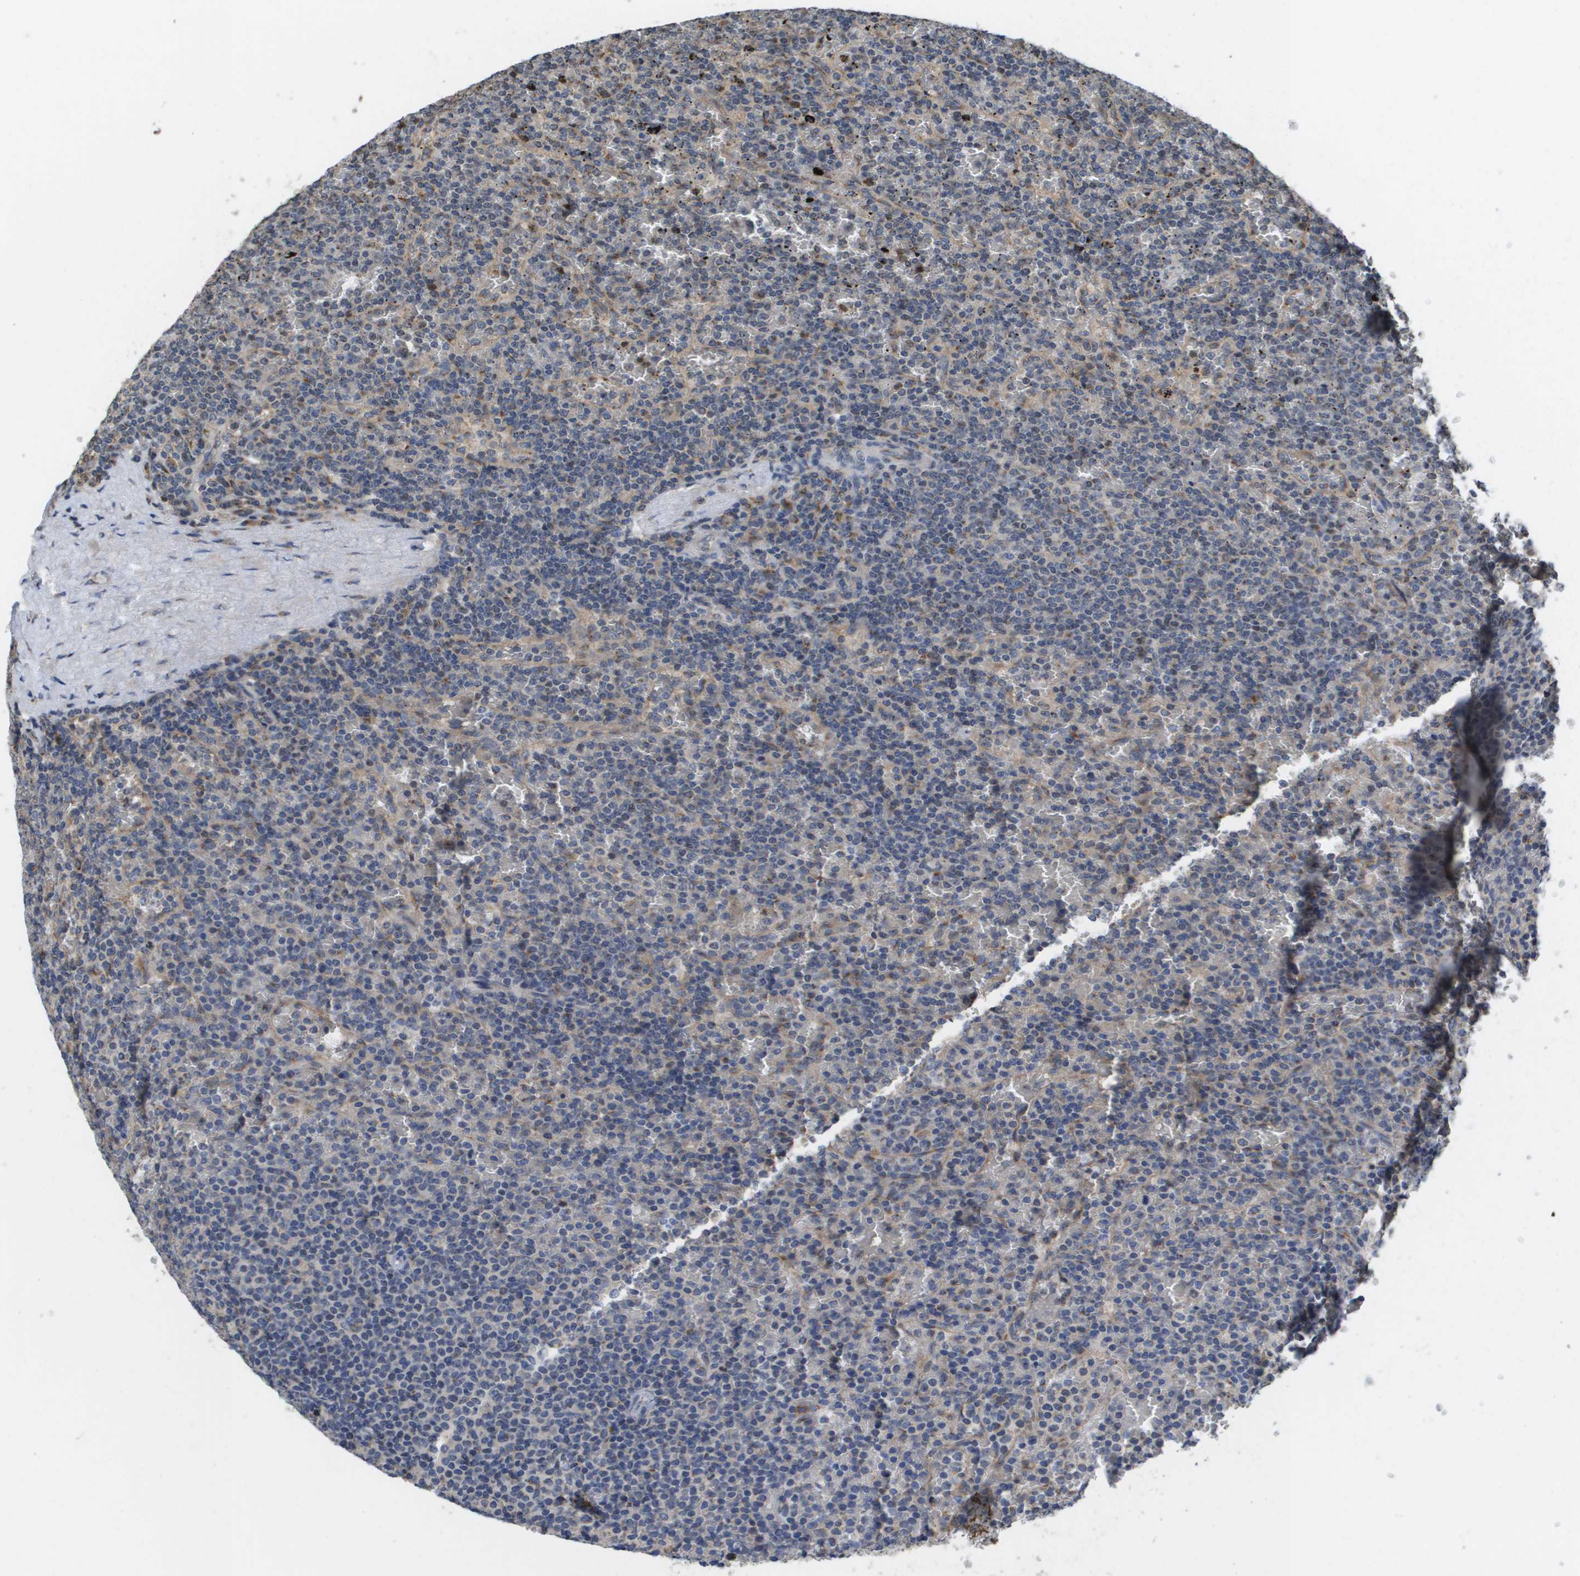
{"staining": {"intensity": "negative", "quantity": "none", "location": "none"}, "tissue": "lymphoma", "cell_type": "Tumor cells", "image_type": "cancer", "snomed": [{"axis": "morphology", "description": "Malignant lymphoma, non-Hodgkin's type, Low grade"}, {"axis": "topography", "description": "Spleen"}], "caption": "Immunohistochemistry of lymphoma reveals no expression in tumor cells.", "gene": "PCK1", "patient": {"sex": "female", "age": 77}}